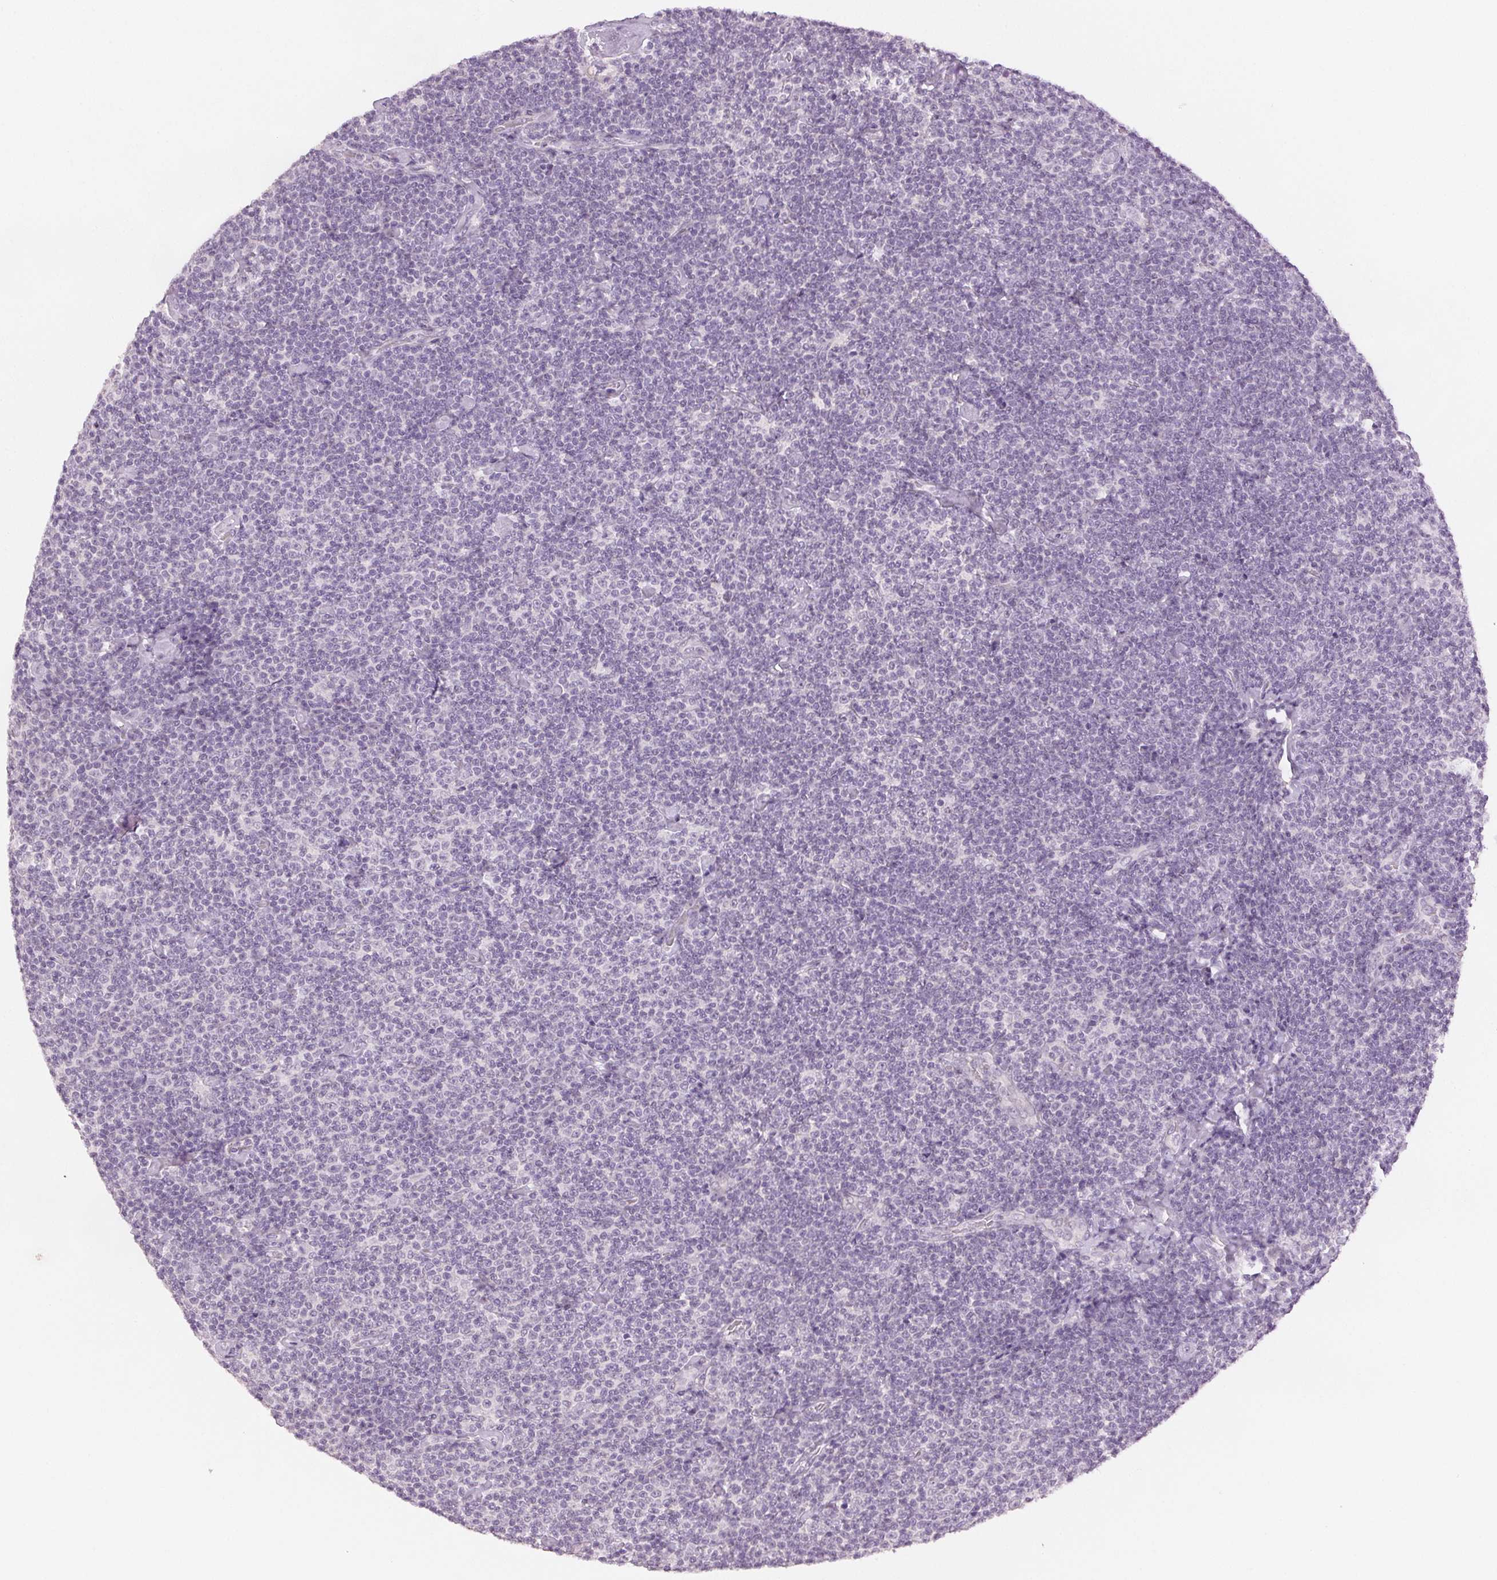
{"staining": {"intensity": "negative", "quantity": "none", "location": "none"}, "tissue": "lymphoma", "cell_type": "Tumor cells", "image_type": "cancer", "snomed": [{"axis": "morphology", "description": "Malignant lymphoma, non-Hodgkin's type, Low grade"}, {"axis": "topography", "description": "Lymph node"}], "caption": "Immunohistochemistry (IHC) photomicrograph of human lymphoma stained for a protein (brown), which reveals no expression in tumor cells.", "gene": "SCGN", "patient": {"sex": "male", "age": 81}}